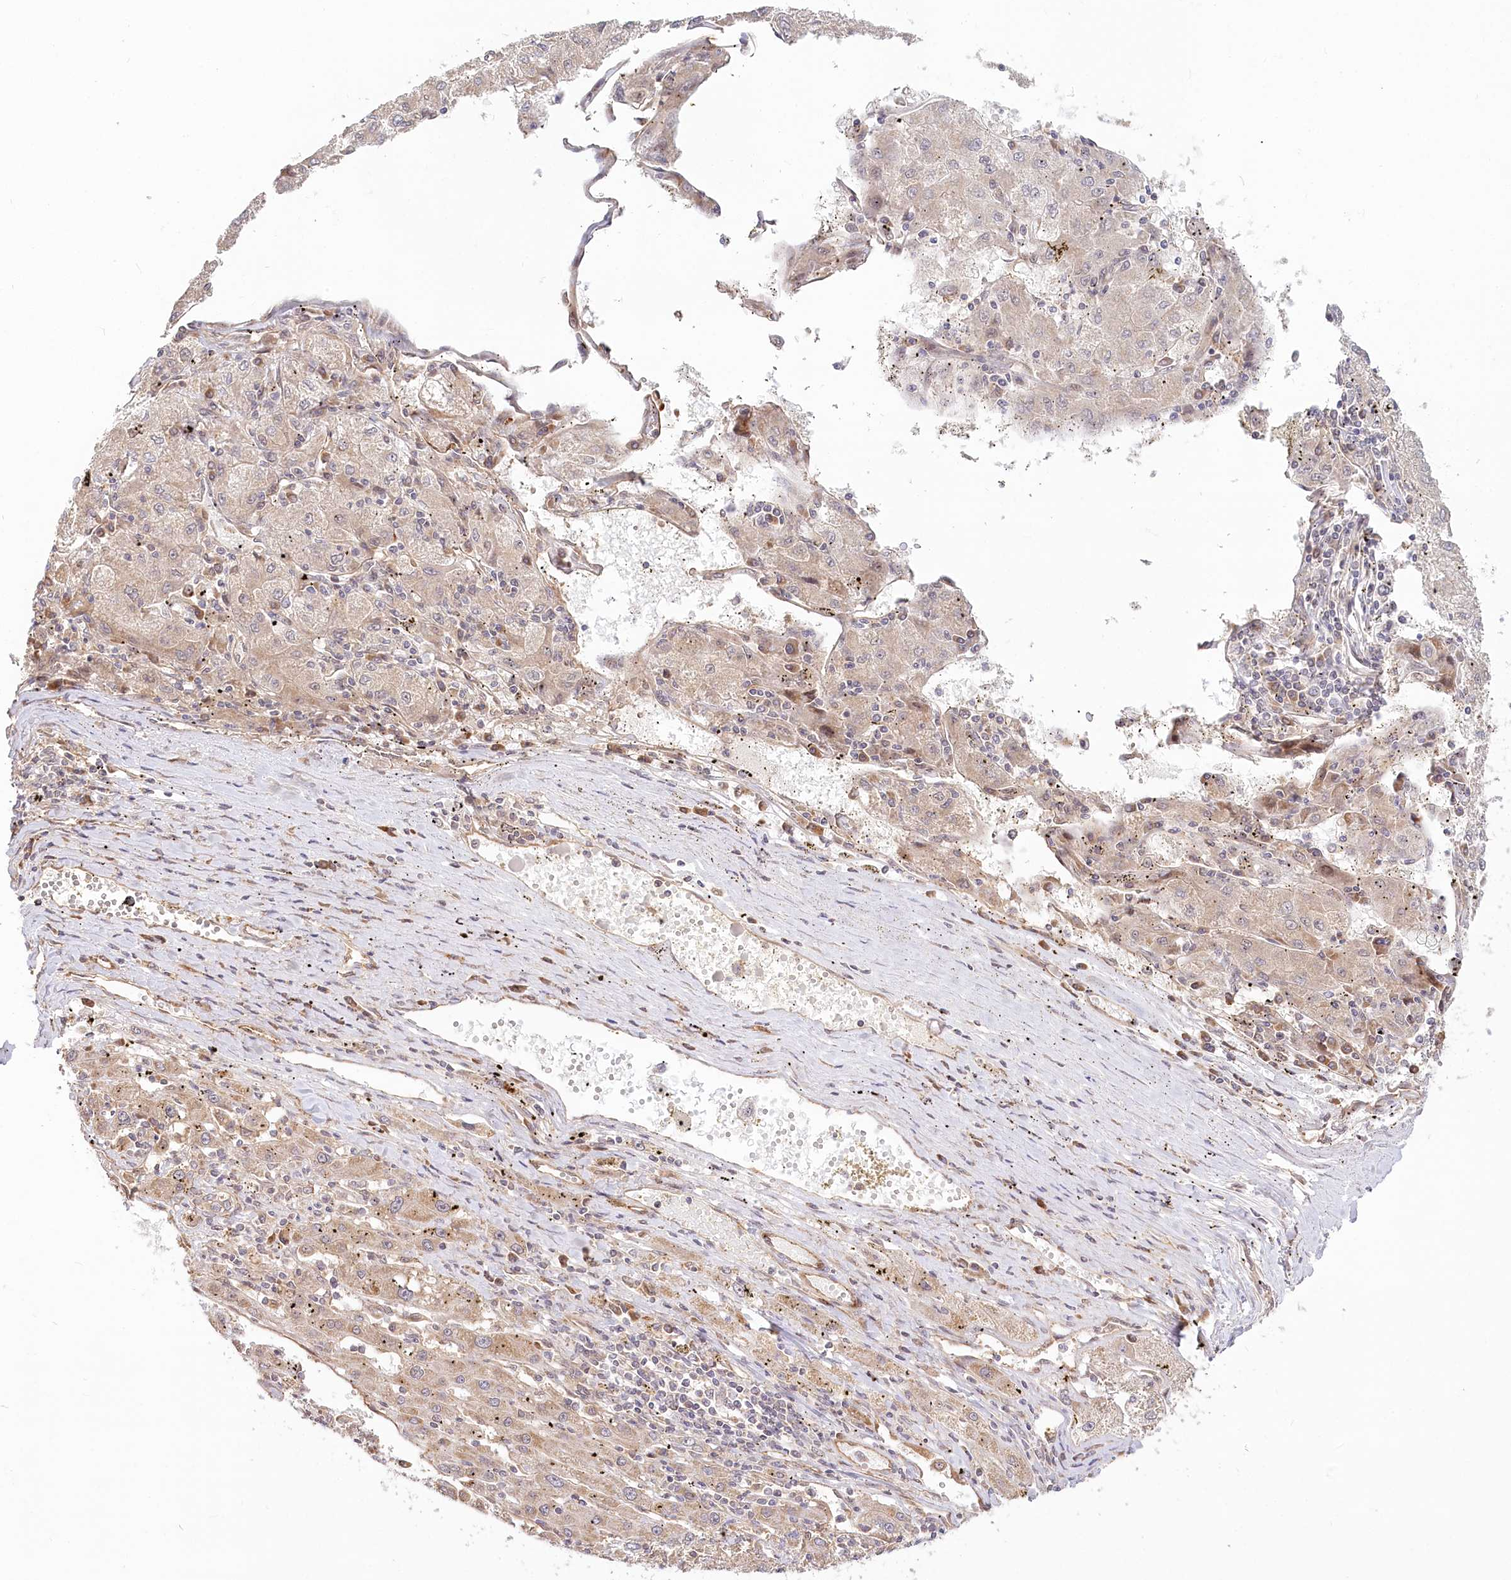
{"staining": {"intensity": "weak", "quantity": "25%-75%", "location": "cytoplasmic/membranous"}, "tissue": "liver cancer", "cell_type": "Tumor cells", "image_type": "cancer", "snomed": [{"axis": "morphology", "description": "Carcinoma, Hepatocellular, NOS"}, {"axis": "topography", "description": "Liver"}], "caption": "Brown immunohistochemical staining in human liver cancer reveals weak cytoplasmic/membranous expression in approximately 25%-75% of tumor cells.", "gene": "CEP70", "patient": {"sex": "male", "age": 72}}